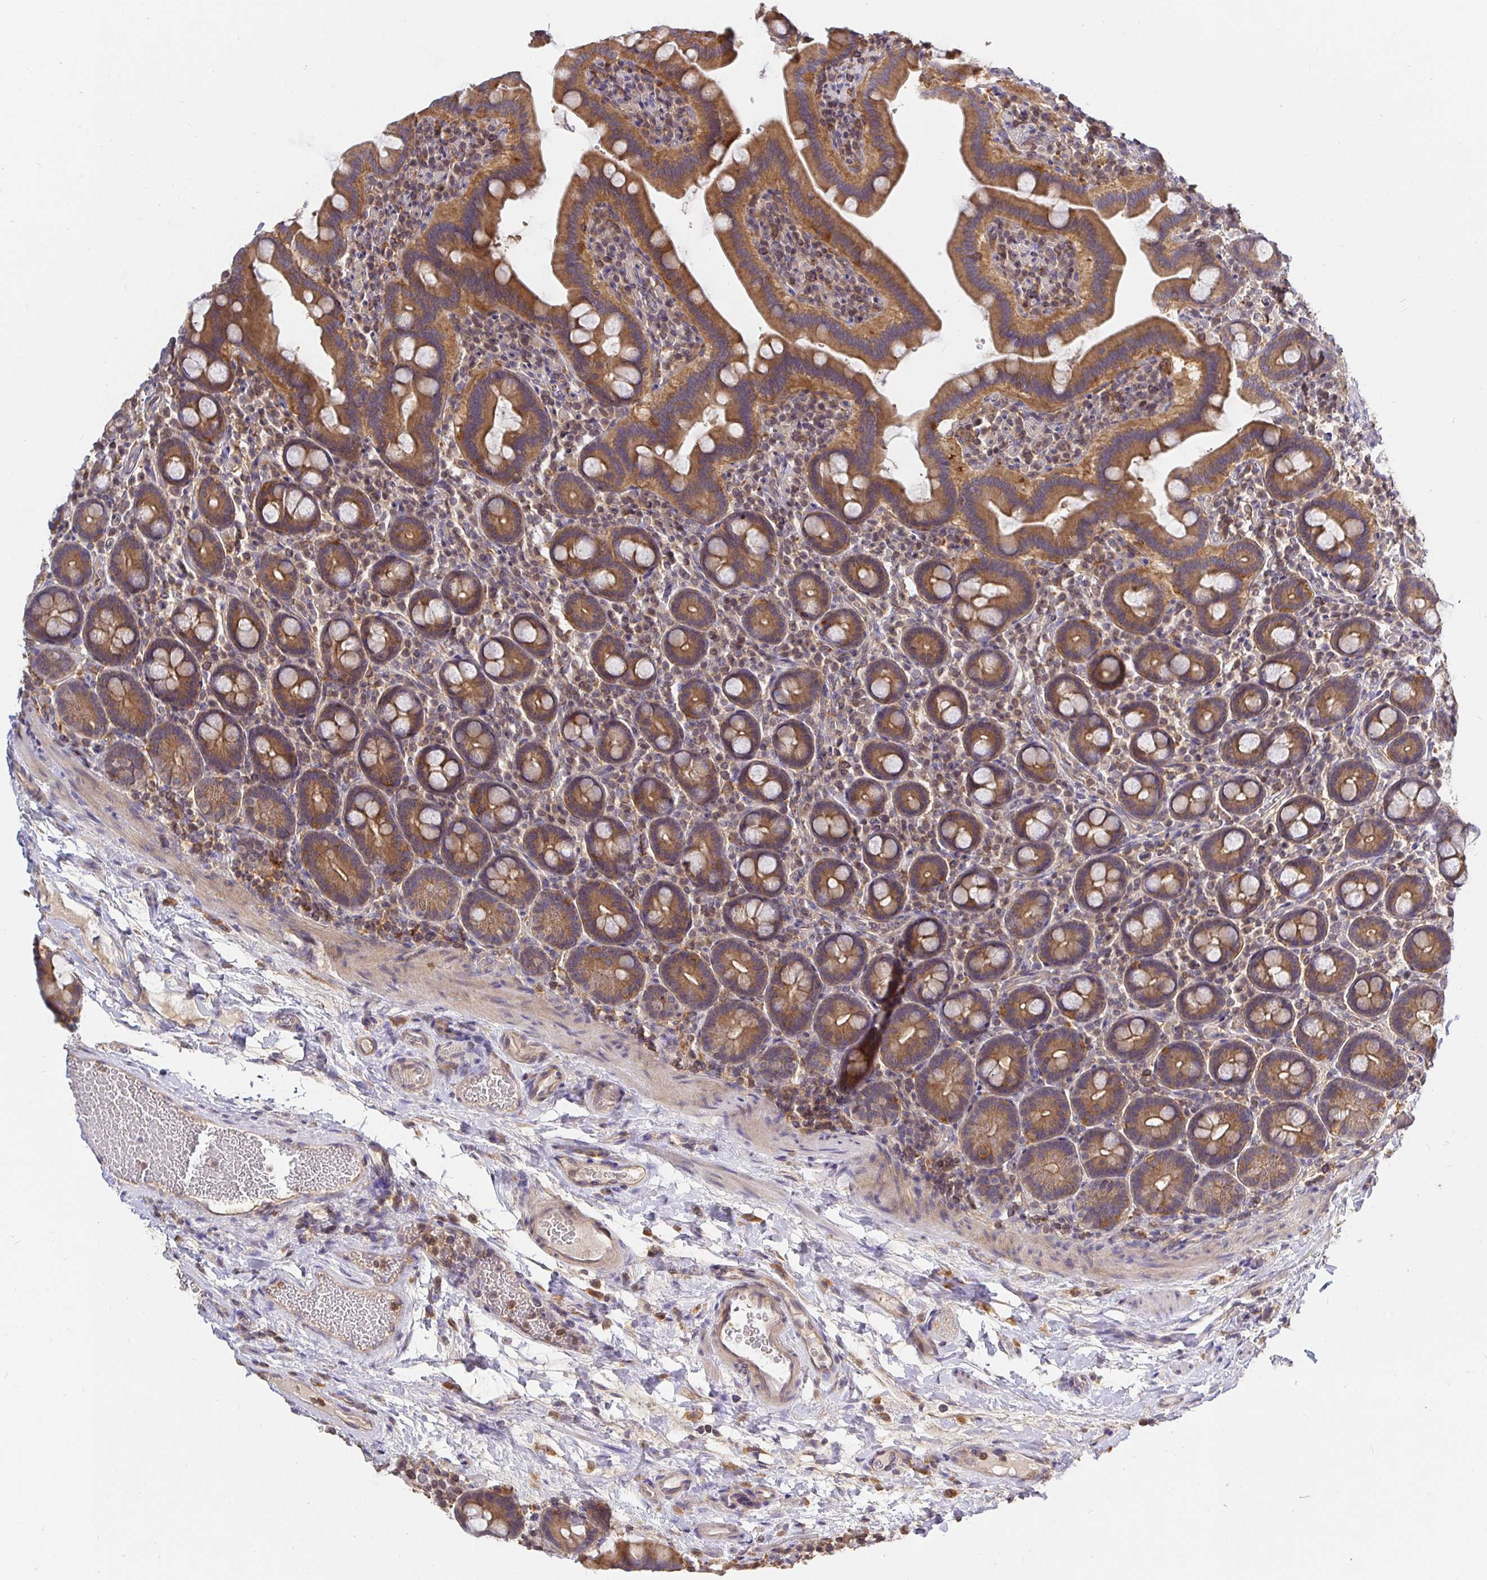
{"staining": {"intensity": "moderate", "quantity": ">75%", "location": "cytoplasmic/membranous"}, "tissue": "small intestine", "cell_type": "Glandular cells", "image_type": "normal", "snomed": [{"axis": "morphology", "description": "Normal tissue, NOS"}, {"axis": "topography", "description": "Small intestine"}], "caption": "A histopathology image of small intestine stained for a protein reveals moderate cytoplasmic/membranous brown staining in glandular cells.", "gene": "ATP6V1F", "patient": {"sex": "male", "age": 26}}